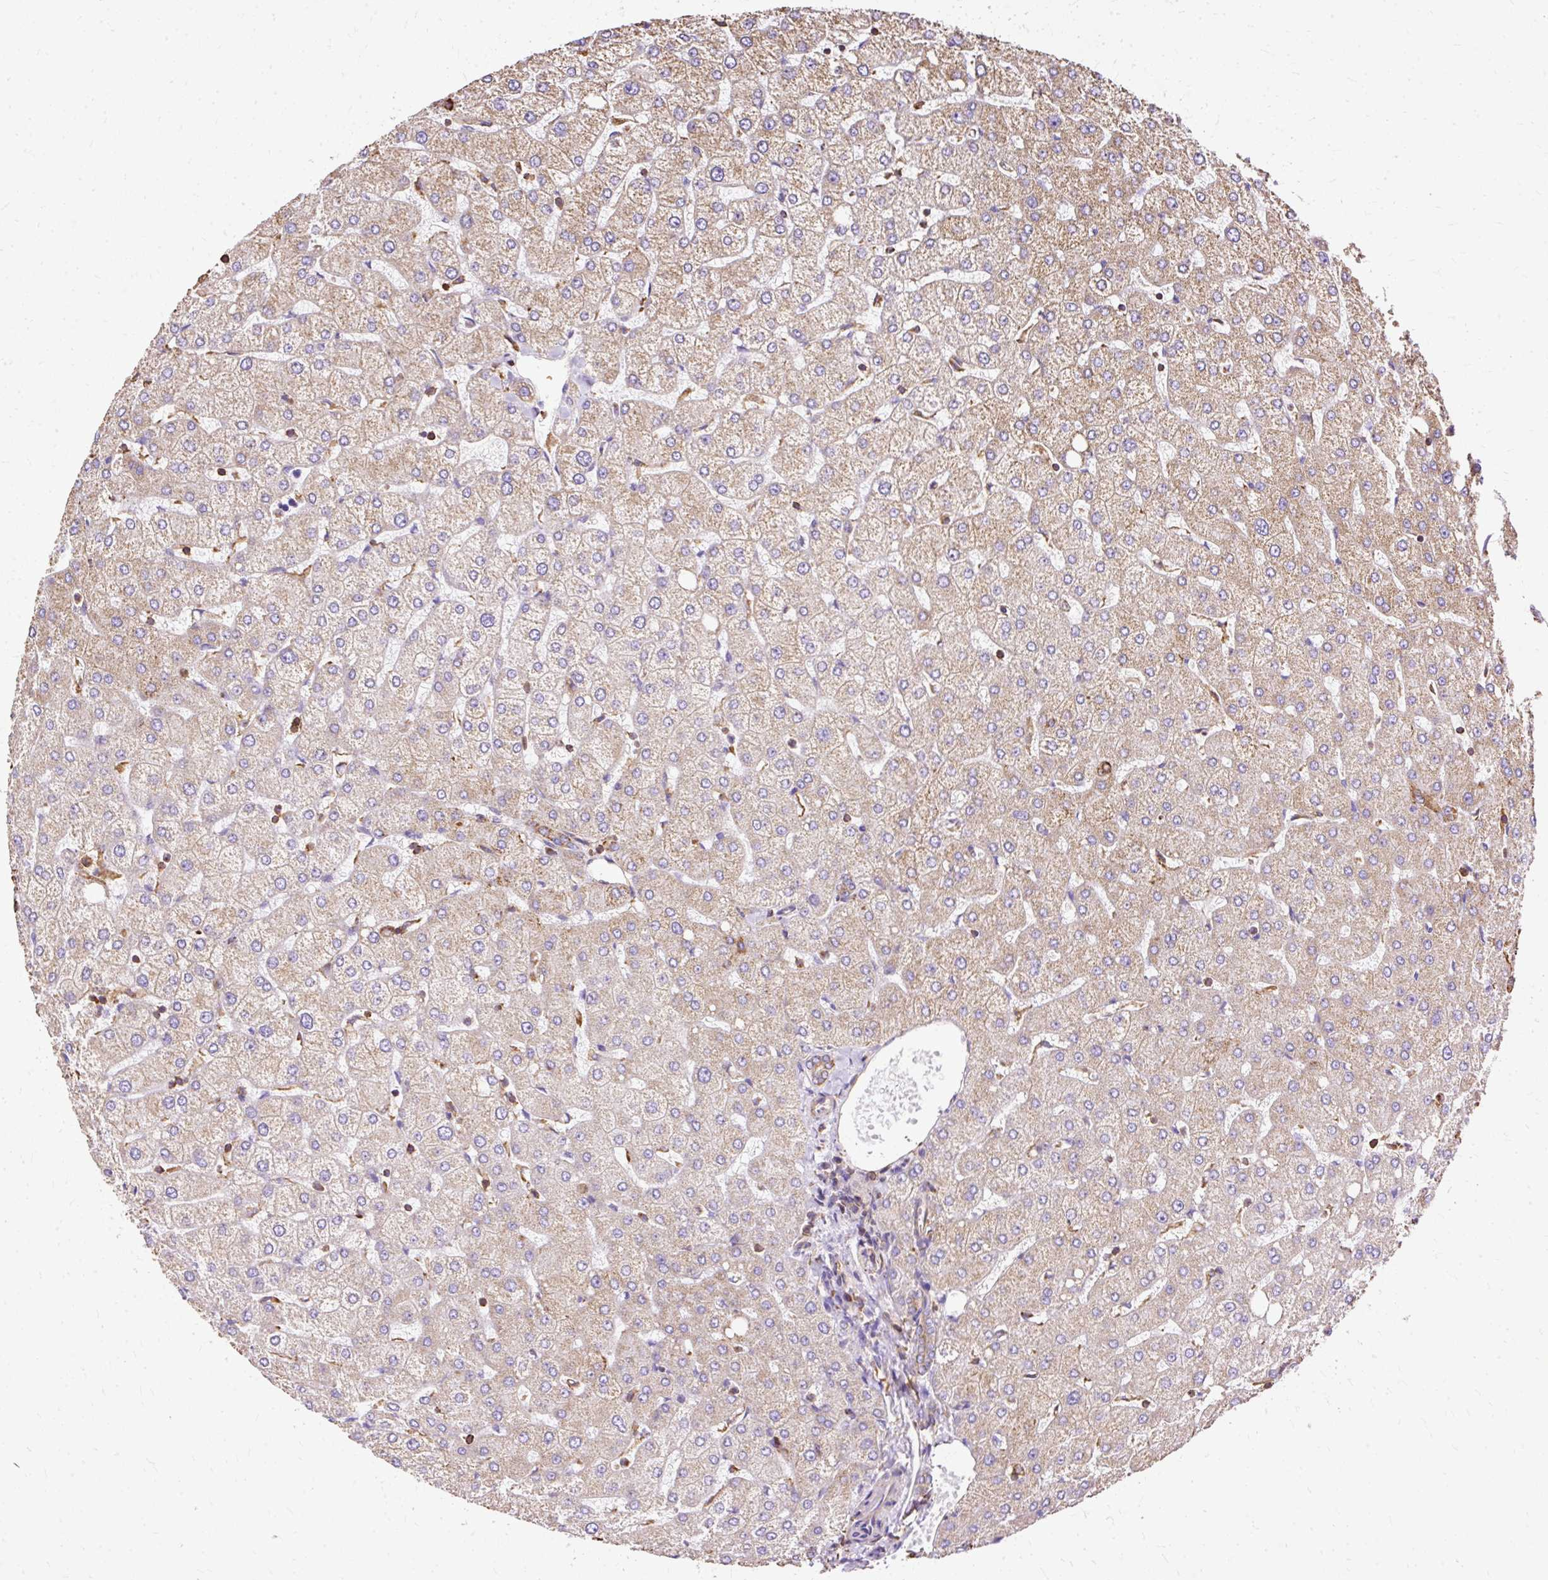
{"staining": {"intensity": "moderate", "quantity": ">75%", "location": "cytoplasmic/membranous"}, "tissue": "liver", "cell_type": "Cholangiocytes", "image_type": "normal", "snomed": [{"axis": "morphology", "description": "Normal tissue, NOS"}, {"axis": "topography", "description": "Liver"}], "caption": "Normal liver was stained to show a protein in brown. There is medium levels of moderate cytoplasmic/membranous expression in about >75% of cholangiocytes.", "gene": "KLHL11", "patient": {"sex": "female", "age": 54}}